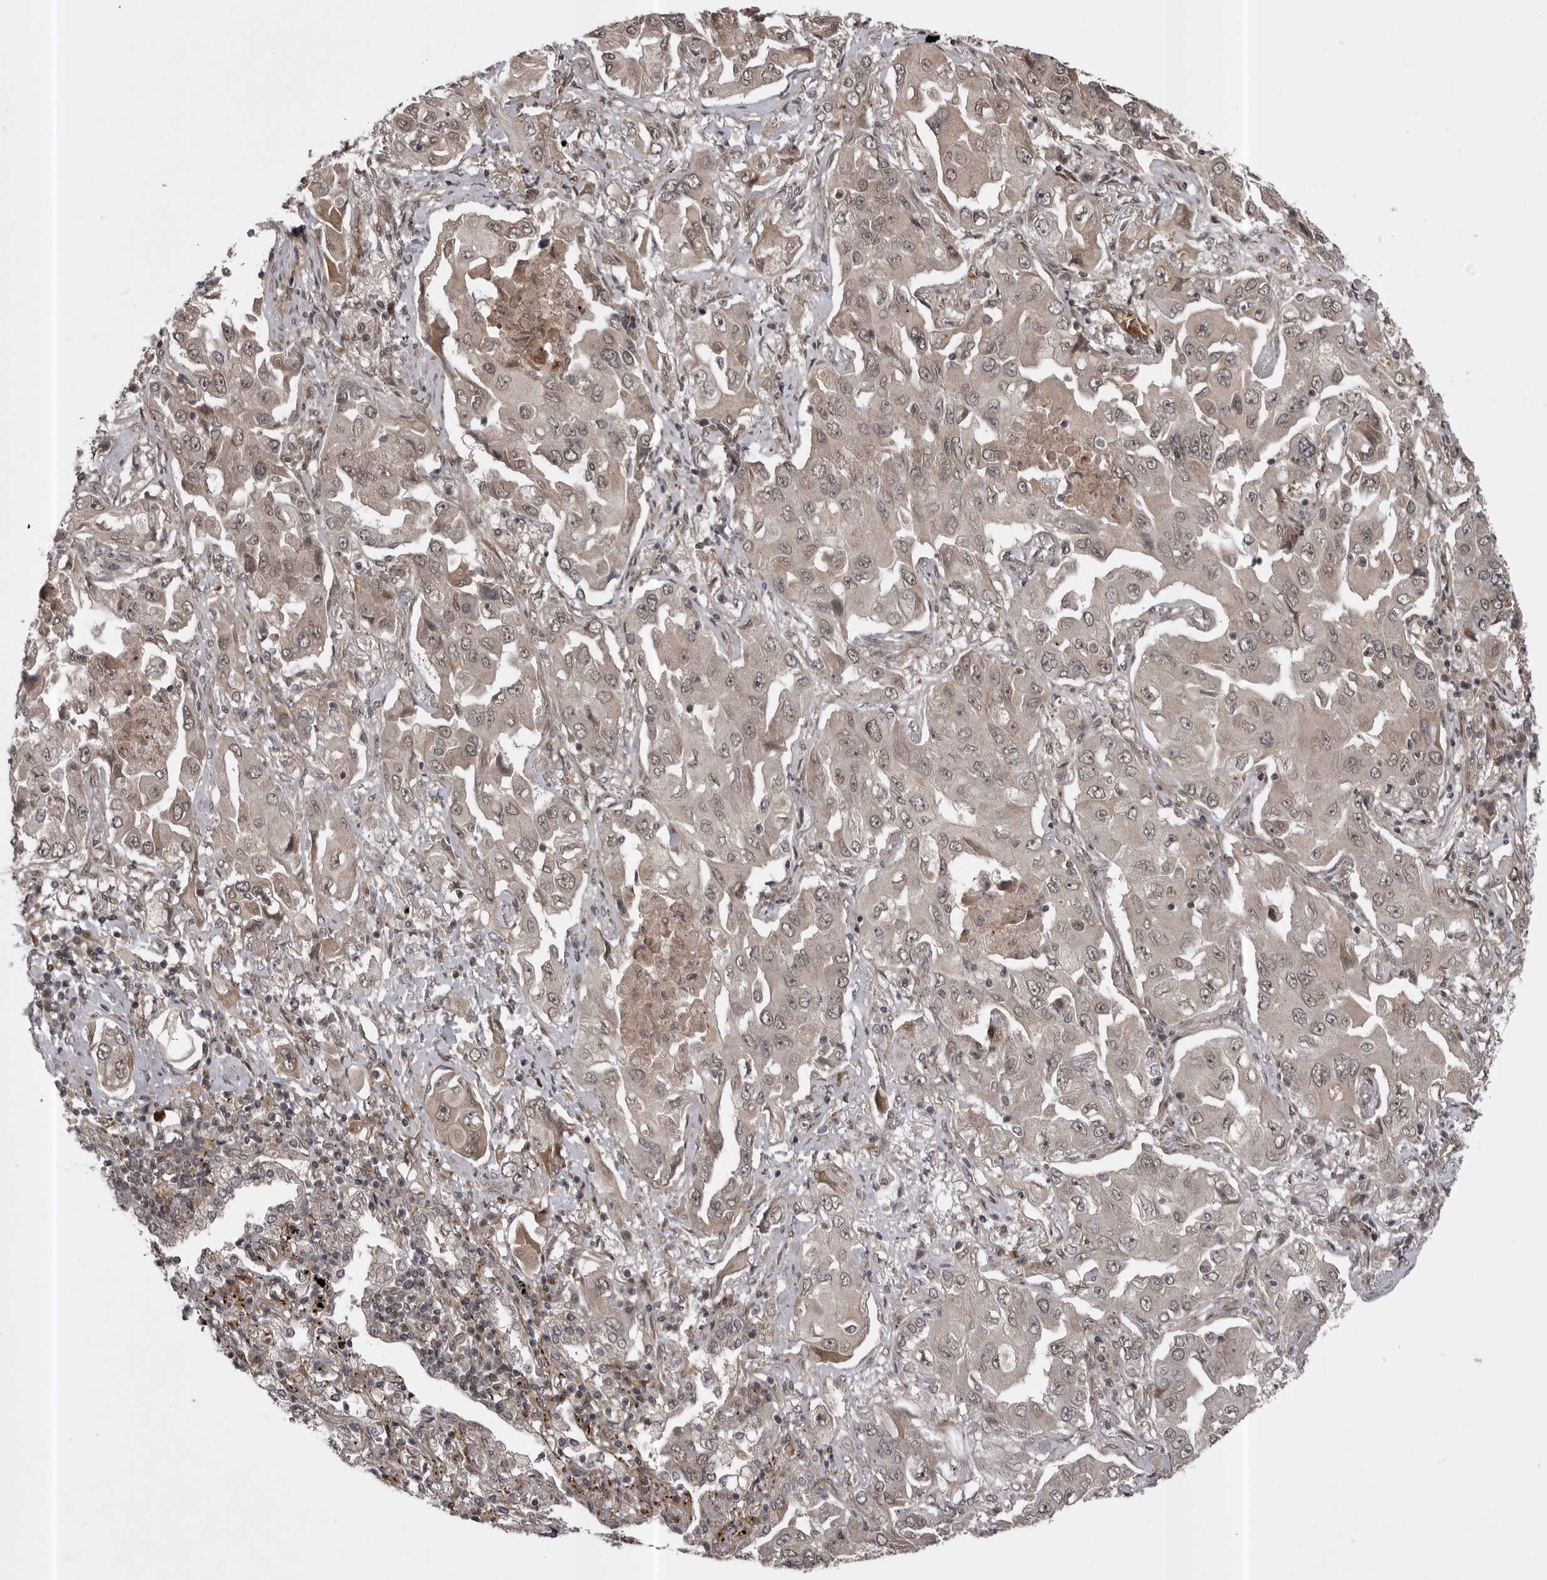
{"staining": {"intensity": "weak", "quantity": ">75%", "location": "cytoplasmic/membranous"}, "tissue": "lung cancer", "cell_type": "Tumor cells", "image_type": "cancer", "snomed": [{"axis": "morphology", "description": "Adenocarcinoma, NOS"}, {"axis": "topography", "description": "Lung"}], "caption": "A low amount of weak cytoplasmic/membranous expression is present in about >75% of tumor cells in lung adenocarcinoma tissue.", "gene": "SNX16", "patient": {"sex": "female", "age": 65}}